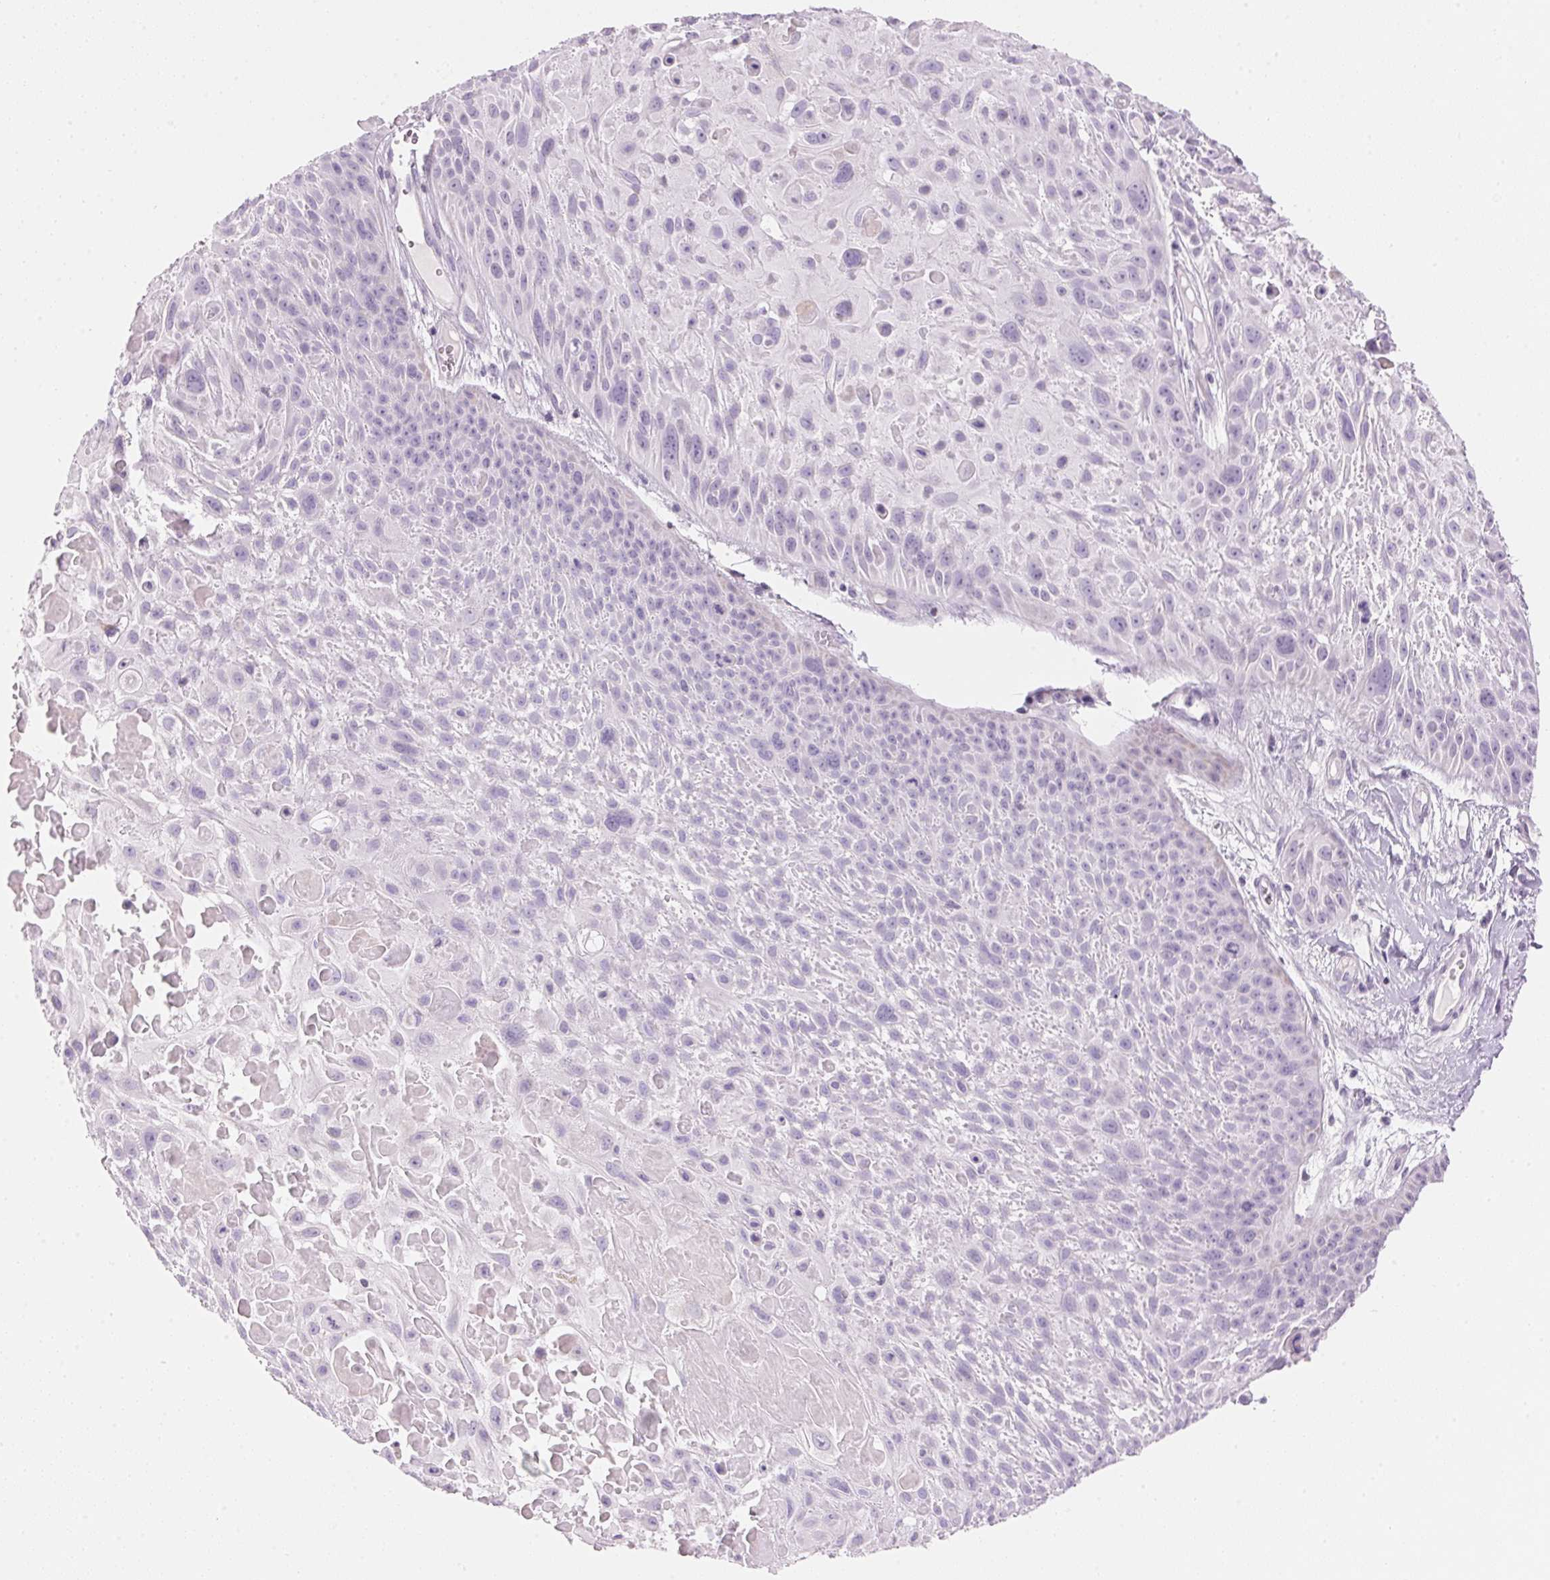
{"staining": {"intensity": "negative", "quantity": "none", "location": "none"}, "tissue": "skin cancer", "cell_type": "Tumor cells", "image_type": "cancer", "snomed": [{"axis": "morphology", "description": "Squamous cell carcinoma, NOS"}, {"axis": "topography", "description": "Skin"}, {"axis": "topography", "description": "Anal"}], "caption": "Immunohistochemical staining of human skin cancer demonstrates no significant expression in tumor cells.", "gene": "CYP11B1", "patient": {"sex": "female", "age": 75}}